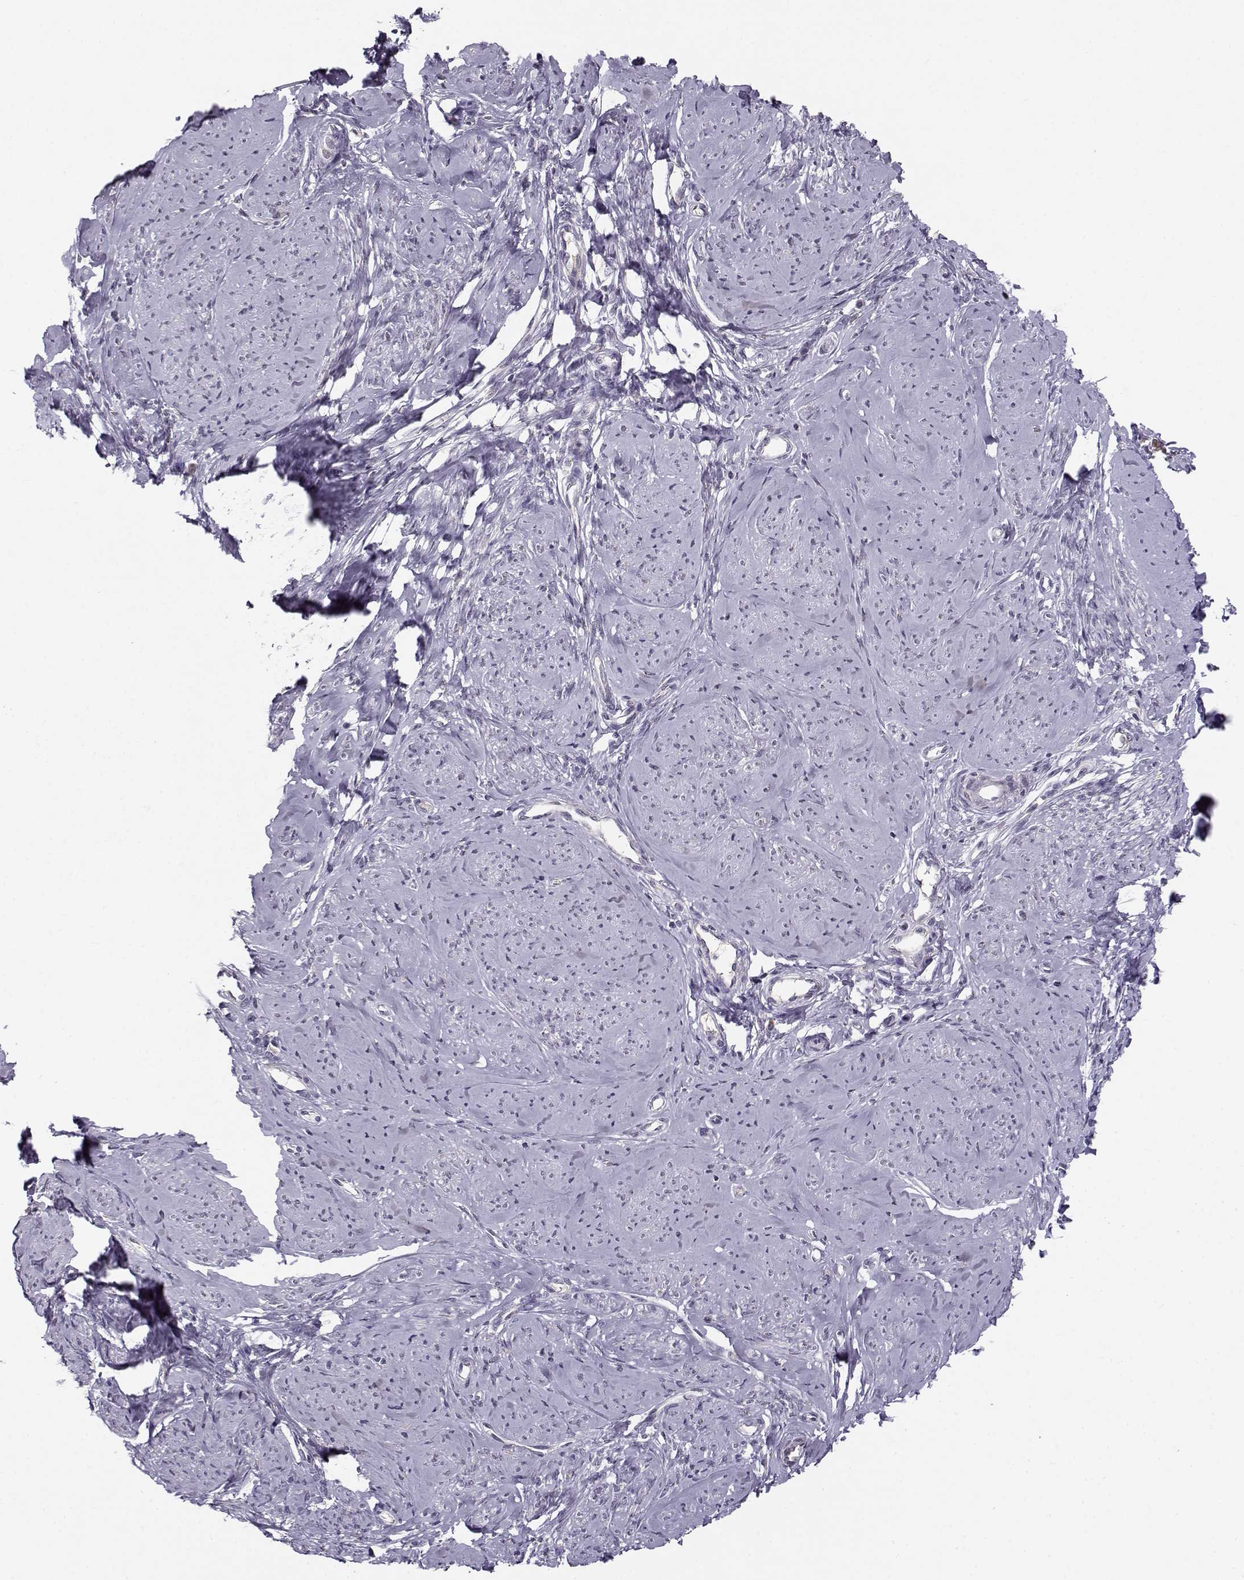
{"staining": {"intensity": "negative", "quantity": "none", "location": "none"}, "tissue": "smooth muscle", "cell_type": "Smooth muscle cells", "image_type": "normal", "snomed": [{"axis": "morphology", "description": "Normal tissue, NOS"}, {"axis": "topography", "description": "Smooth muscle"}], "caption": "Smooth muscle cells show no significant positivity in unremarkable smooth muscle.", "gene": "SLC4A5", "patient": {"sex": "female", "age": 48}}